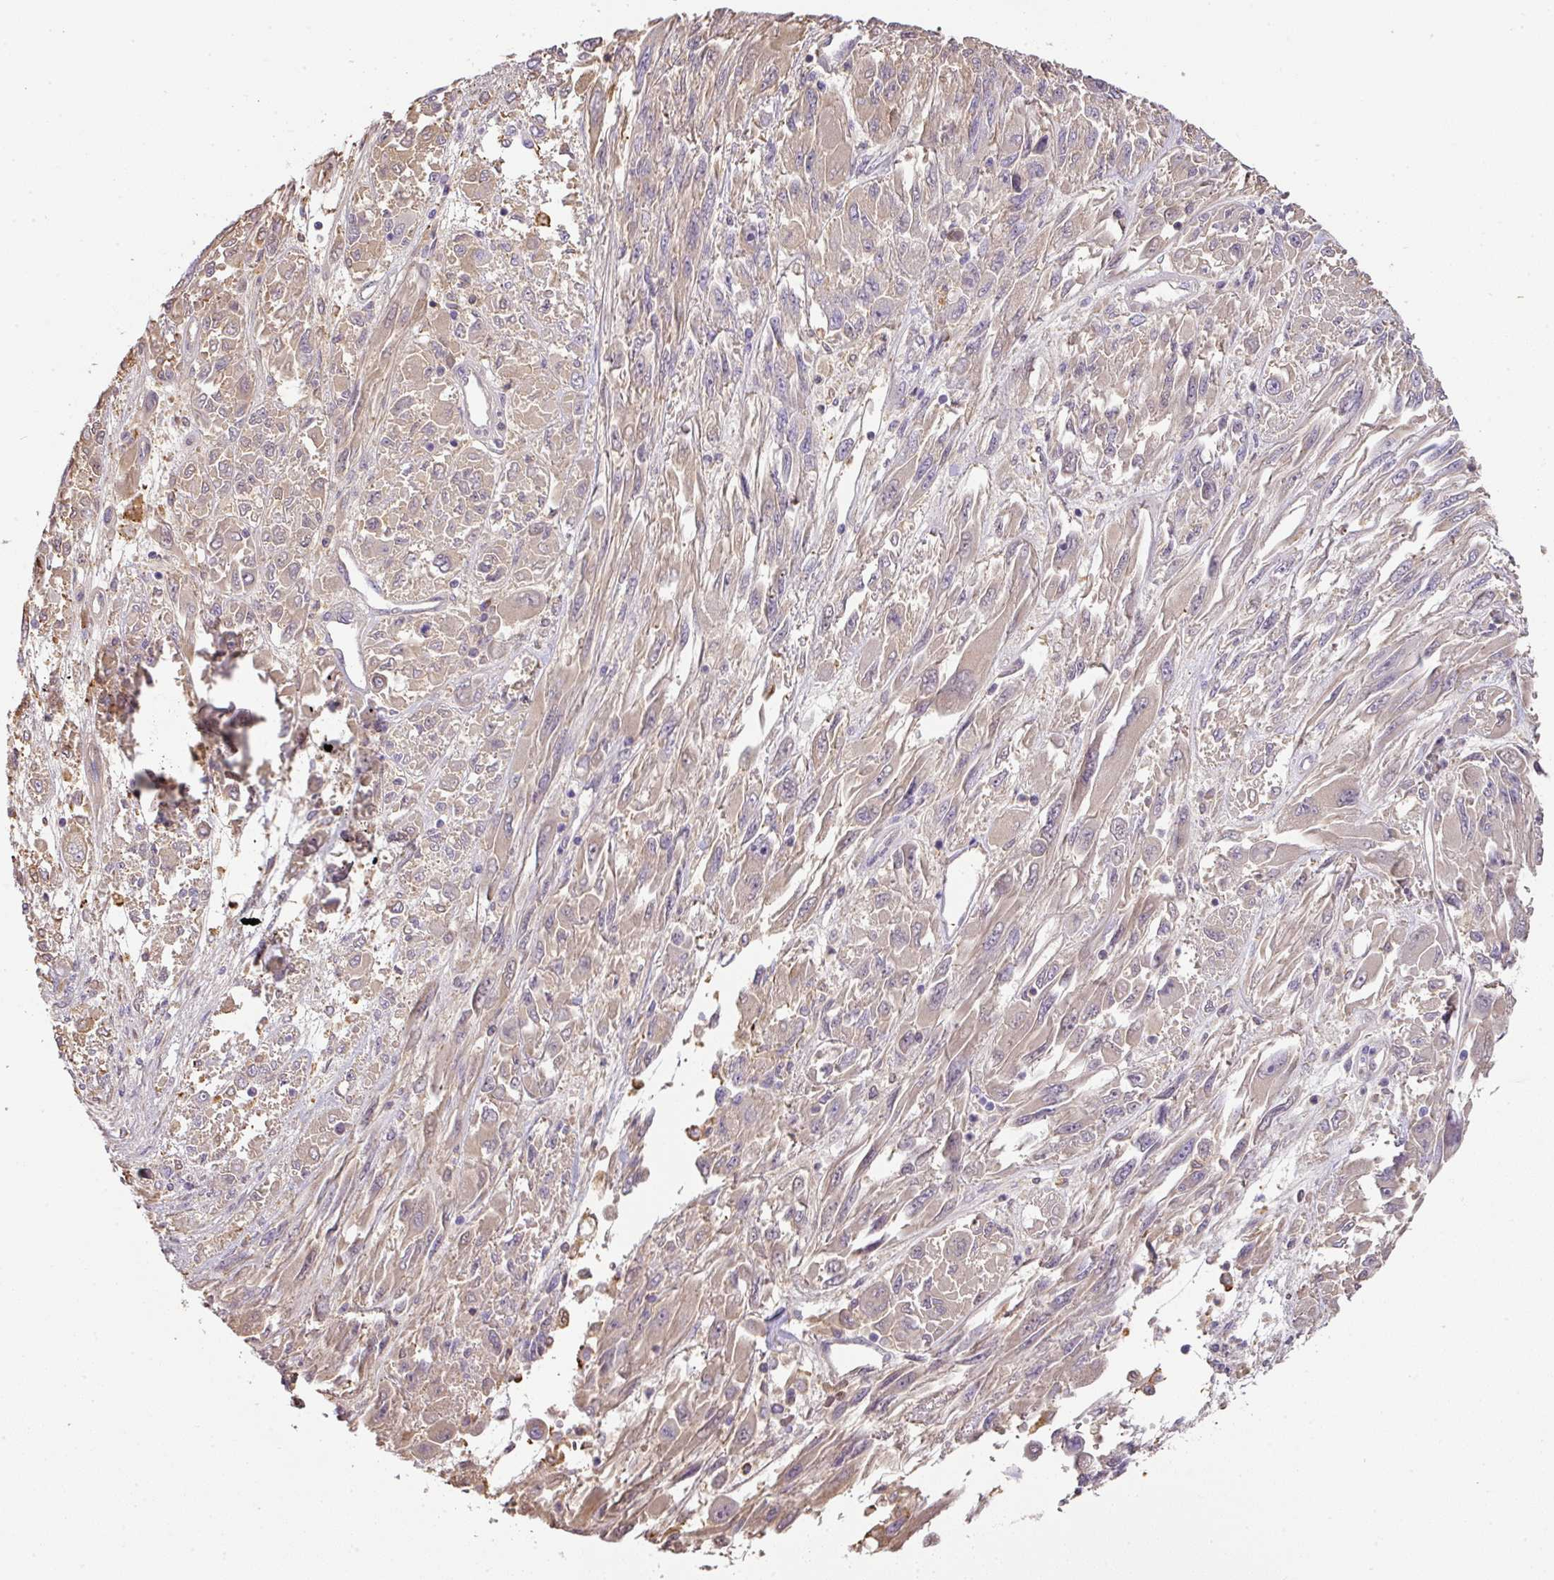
{"staining": {"intensity": "weak", "quantity": "25%-75%", "location": "cytoplasmic/membranous"}, "tissue": "melanoma", "cell_type": "Tumor cells", "image_type": "cancer", "snomed": [{"axis": "morphology", "description": "Malignant melanoma, NOS"}, {"axis": "topography", "description": "Skin"}], "caption": "A photomicrograph of melanoma stained for a protein displays weak cytoplasmic/membranous brown staining in tumor cells.", "gene": "CCZ1", "patient": {"sex": "female", "age": 91}}